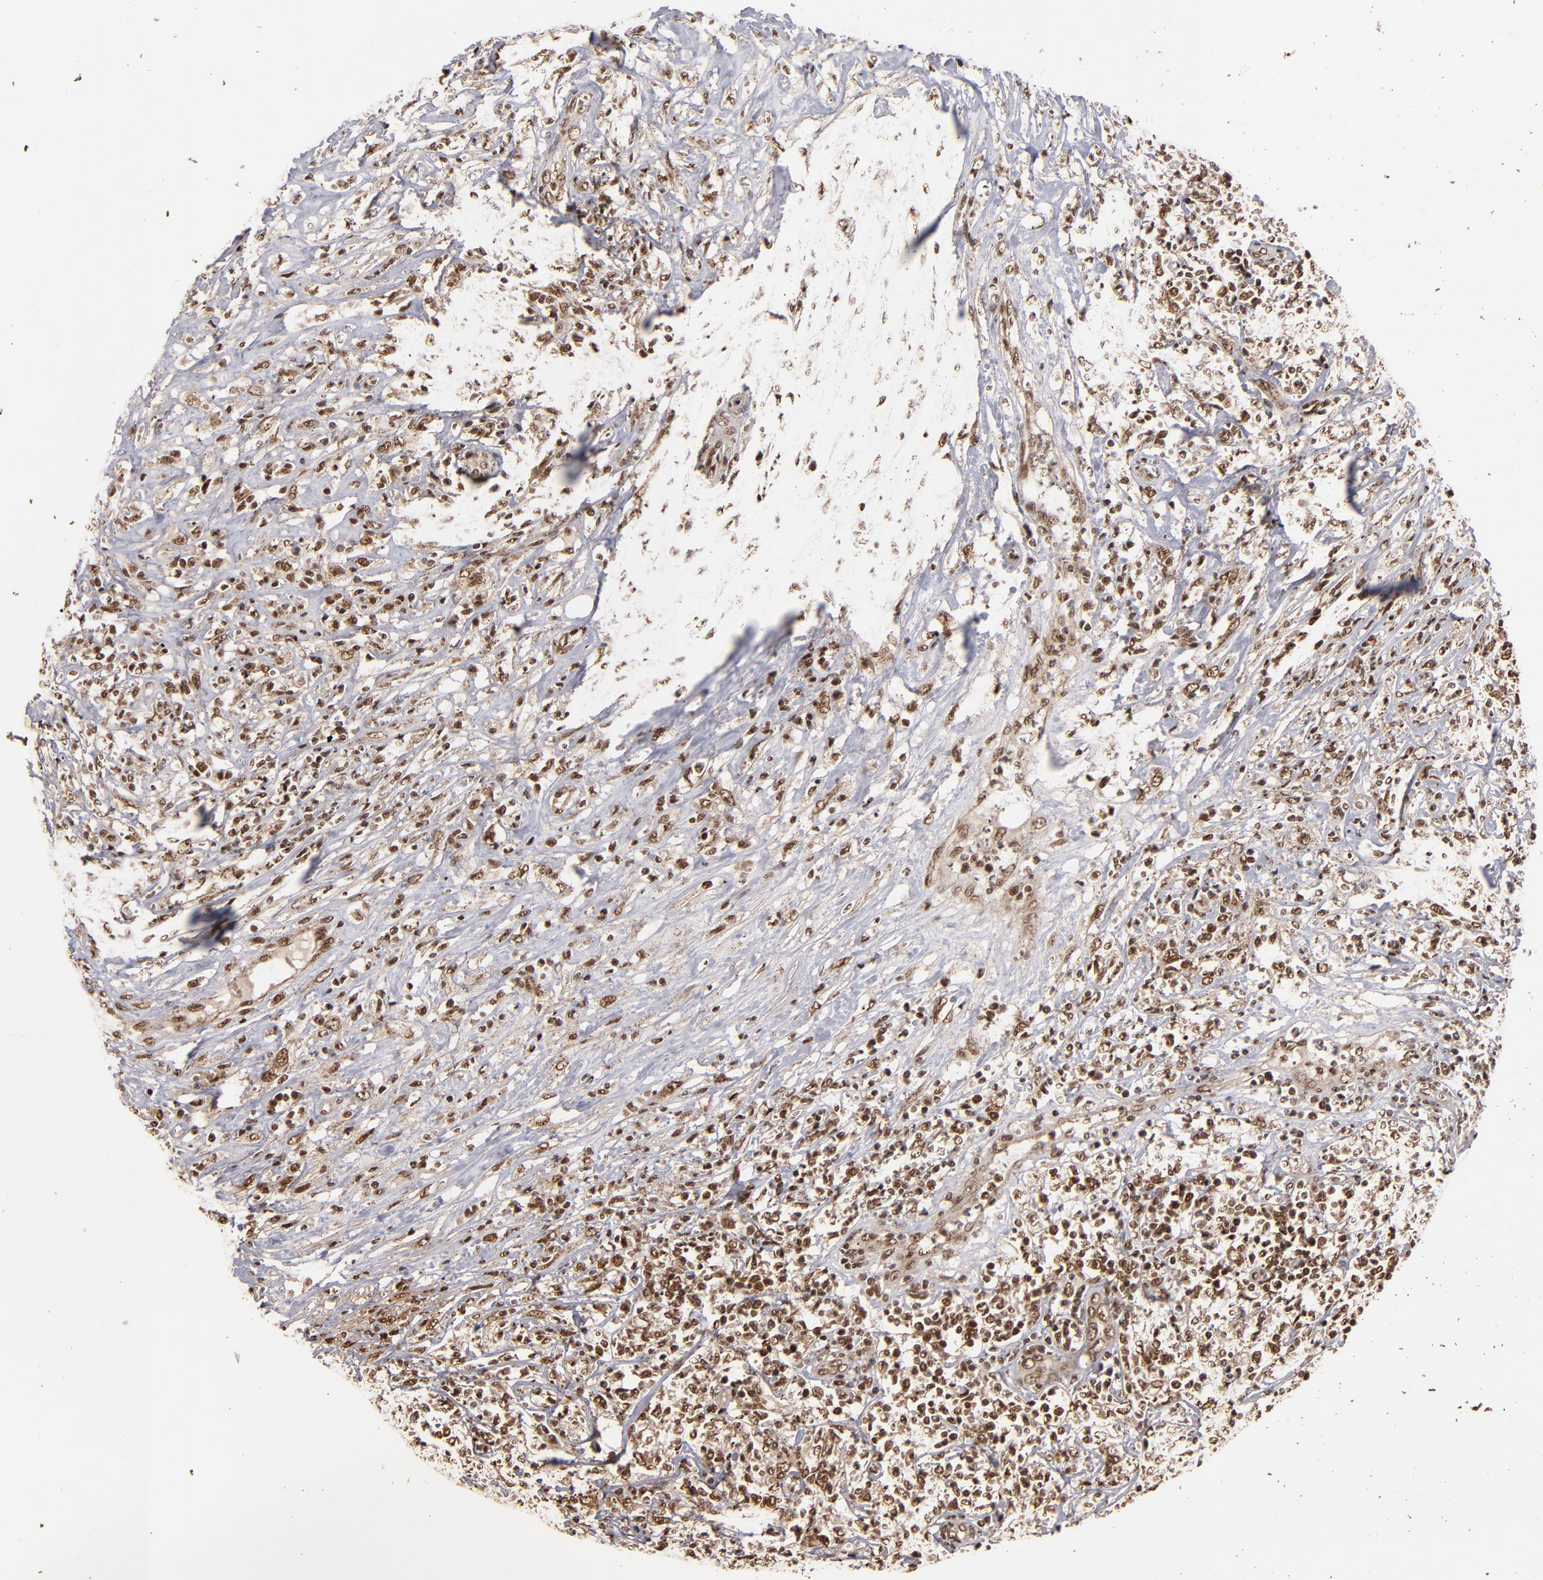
{"staining": {"intensity": "moderate", "quantity": ">75%", "location": "nuclear"}, "tissue": "lymphoma", "cell_type": "Tumor cells", "image_type": "cancer", "snomed": [{"axis": "morphology", "description": "Malignant lymphoma, non-Hodgkin's type, High grade"}, {"axis": "topography", "description": "Lymph node"}], "caption": "The photomicrograph displays a brown stain indicating the presence of a protein in the nuclear of tumor cells in malignant lymphoma, non-Hodgkin's type (high-grade).", "gene": "SNW1", "patient": {"sex": "female", "age": 84}}